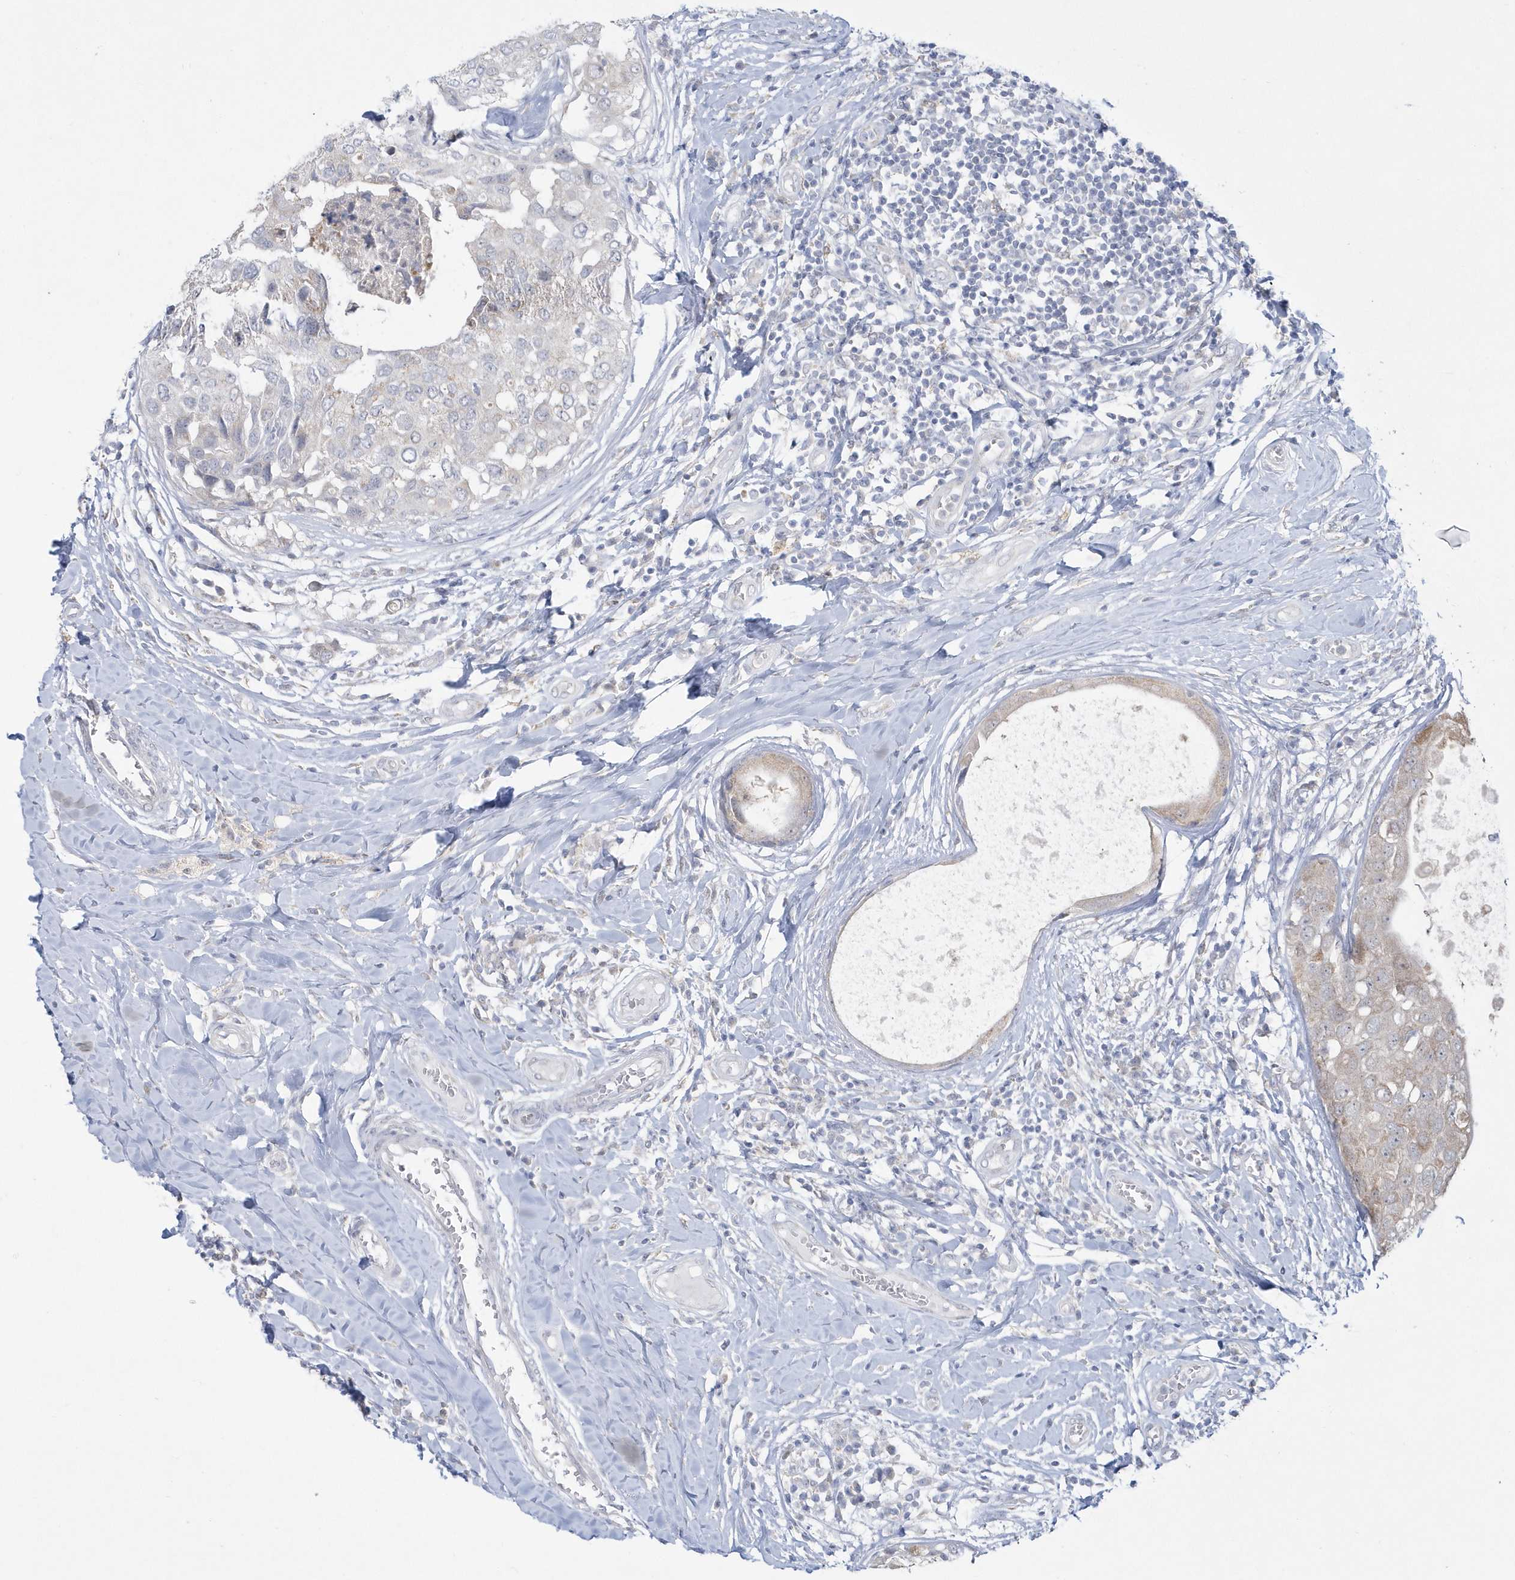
{"staining": {"intensity": "weak", "quantity": "25%-75%", "location": "cytoplasmic/membranous"}, "tissue": "breast cancer", "cell_type": "Tumor cells", "image_type": "cancer", "snomed": [{"axis": "morphology", "description": "Duct carcinoma"}, {"axis": "topography", "description": "Breast"}], "caption": "Weak cytoplasmic/membranous expression is seen in approximately 25%-75% of tumor cells in breast infiltrating ductal carcinoma. (Brightfield microscopy of DAB IHC at high magnification).", "gene": "PCBD1", "patient": {"sex": "female", "age": 27}}